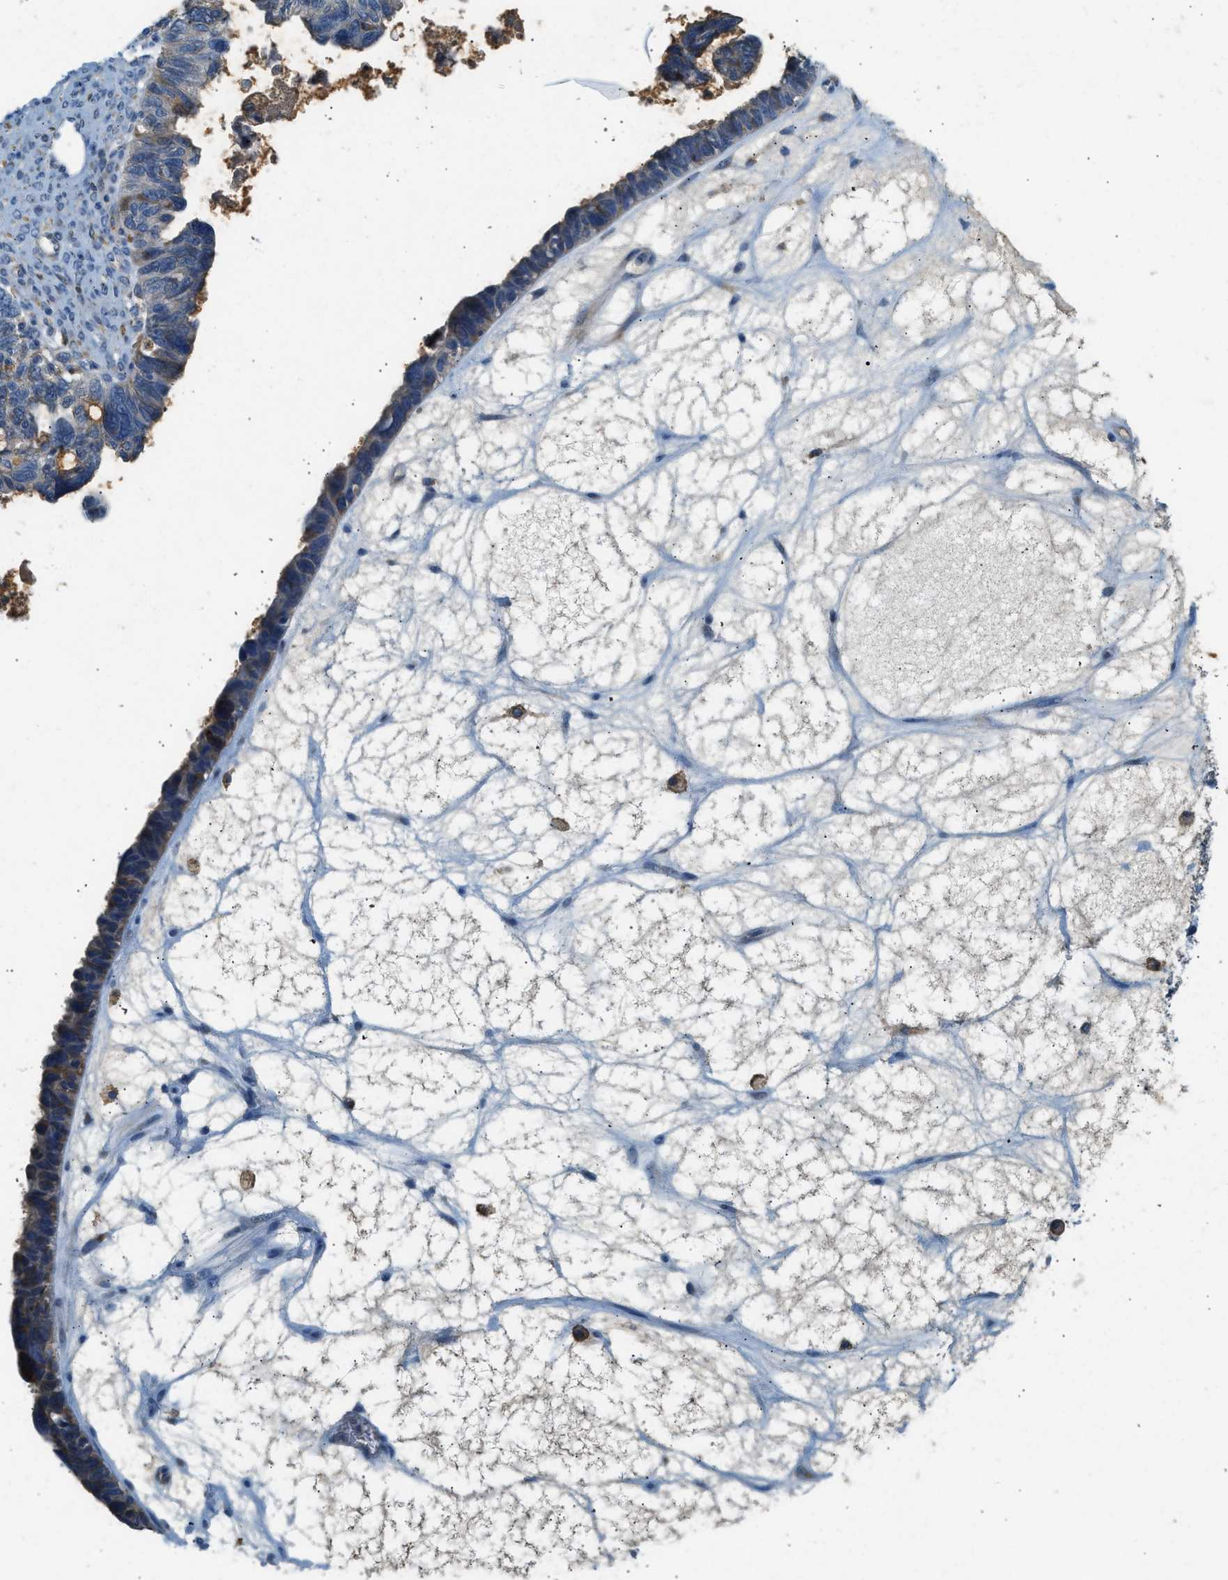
{"staining": {"intensity": "weak", "quantity": "<25%", "location": "cytoplasmic/membranous"}, "tissue": "ovarian cancer", "cell_type": "Tumor cells", "image_type": "cancer", "snomed": [{"axis": "morphology", "description": "Cystadenocarcinoma, serous, NOS"}, {"axis": "topography", "description": "Ovary"}], "caption": "Tumor cells show no significant protein expression in ovarian cancer (serous cystadenocarcinoma).", "gene": "CTSB", "patient": {"sex": "female", "age": 79}}